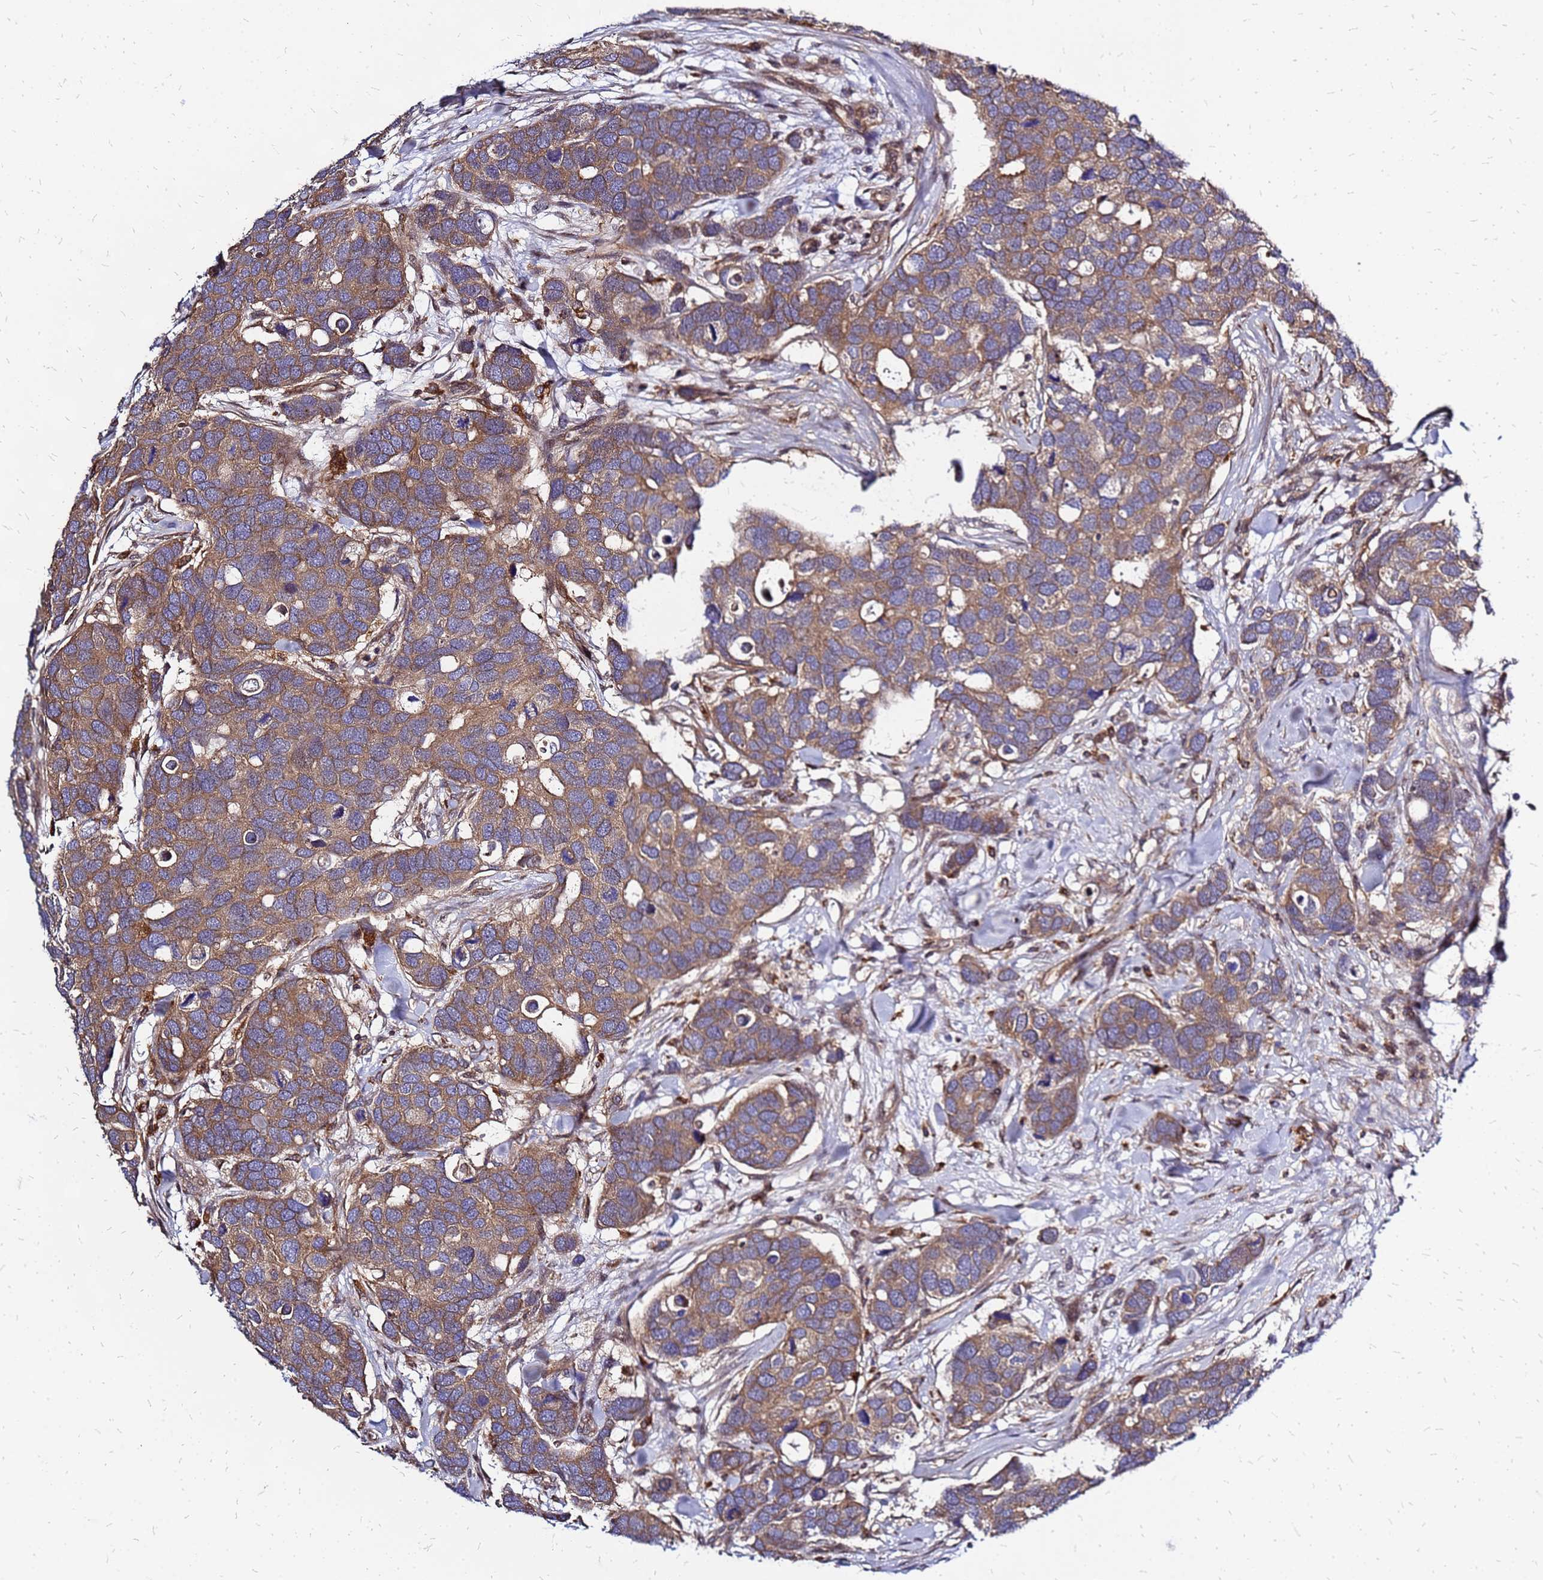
{"staining": {"intensity": "weak", "quantity": ">75%", "location": "cytoplasmic/membranous"}, "tissue": "breast cancer", "cell_type": "Tumor cells", "image_type": "cancer", "snomed": [{"axis": "morphology", "description": "Duct carcinoma"}, {"axis": "topography", "description": "Breast"}], "caption": "The micrograph displays a brown stain indicating the presence of a protein in the cytoplasmic/membranous of tumor cells in breast invasive ductal carcinoma. Using DAB (brown) and hematoxylin (blue) stains, captured at high magnification using brightfield microscopy.", "gene": "CYBC1", "patient": {"sex": "female", "age": 83}}